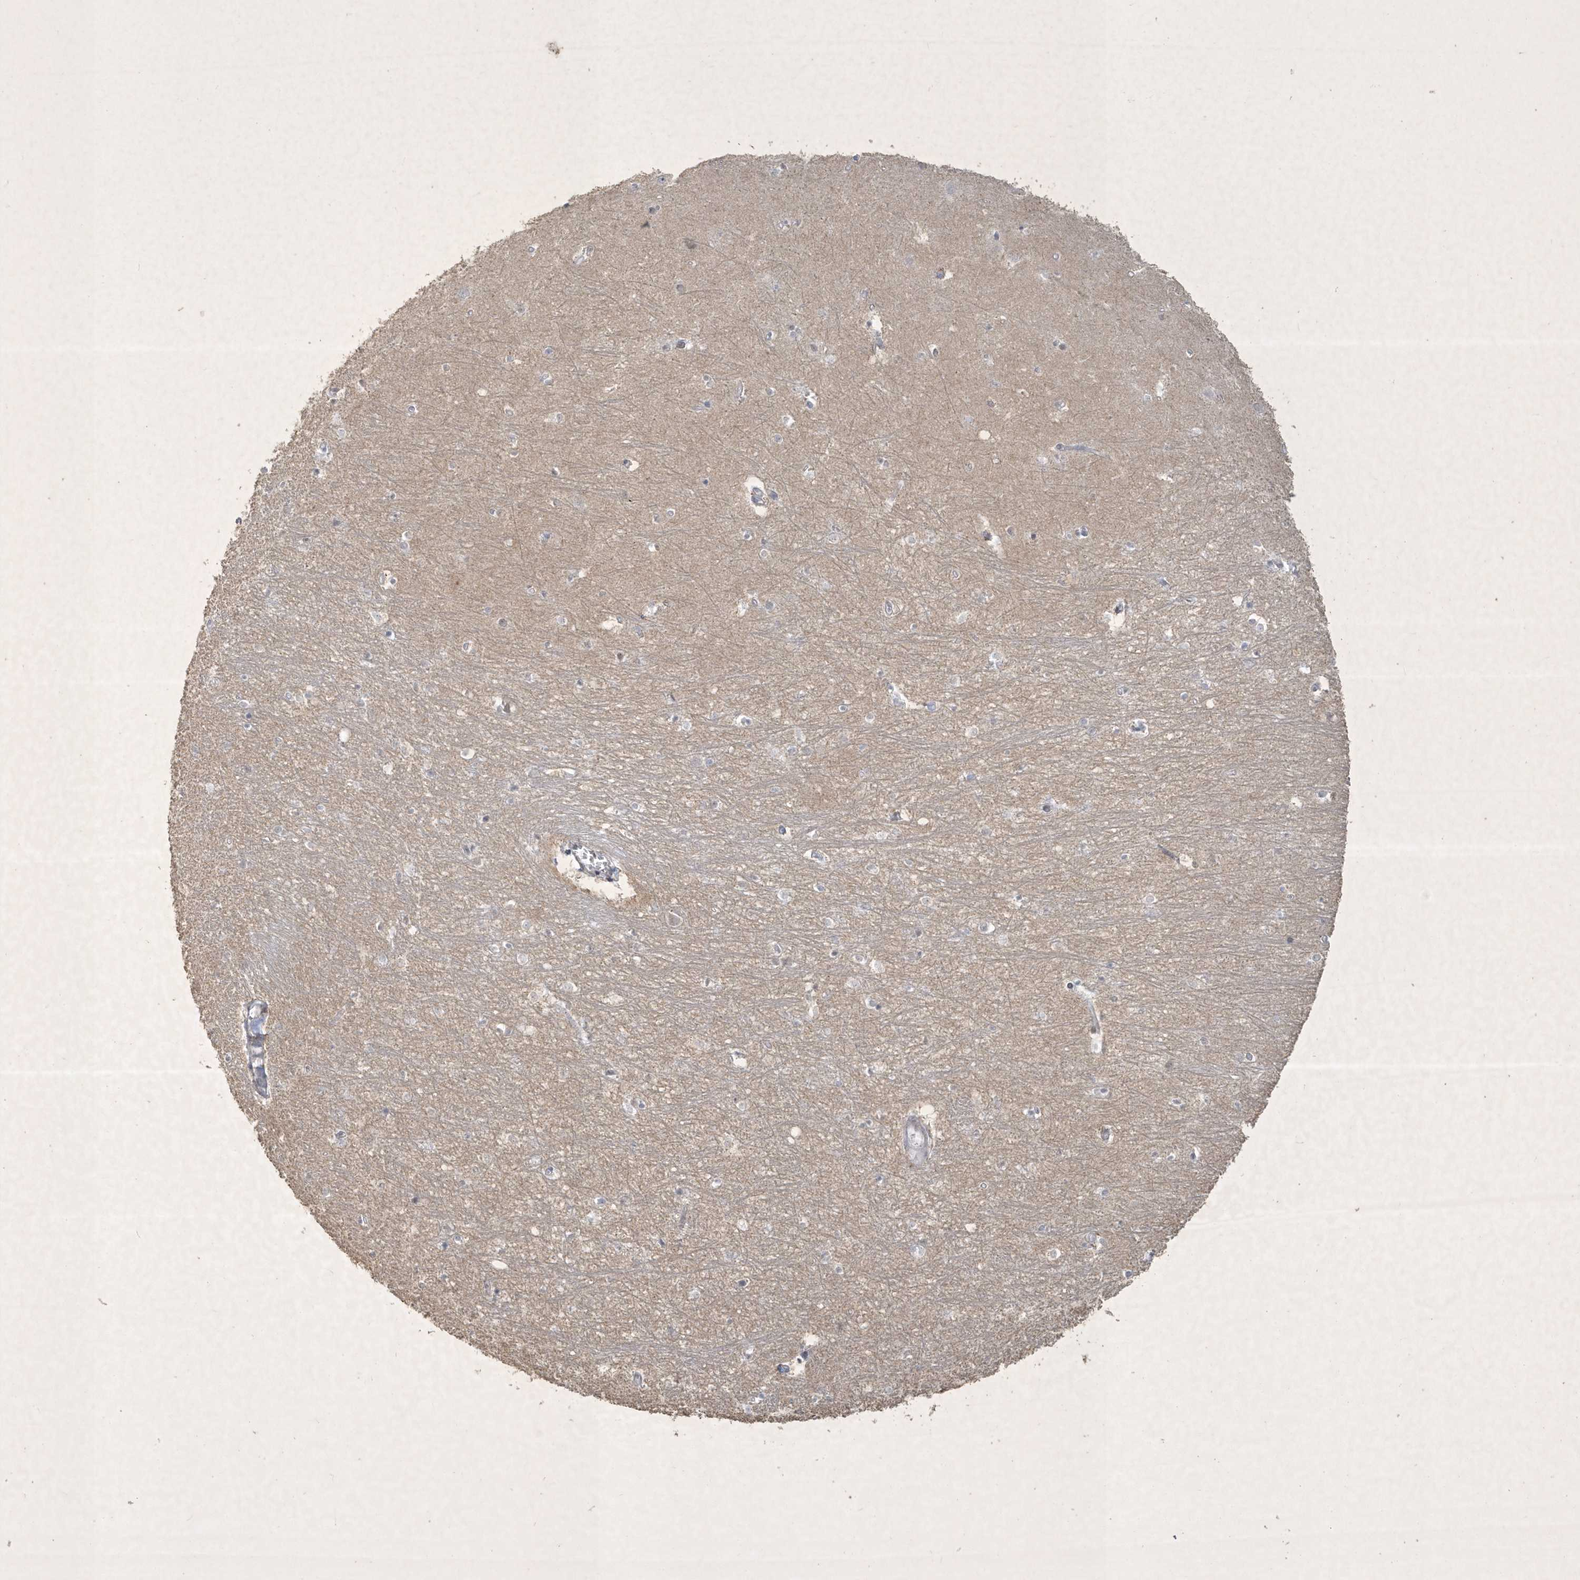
{"staining": {"intensity": "negative", "quantity": "none", "location": "none"}, "tissue": "hippocampus", "cell_type": "Glial cells", "image_type": "normal", "snomed": [{"axis": "morphology", "description": "Normal tissue, NOS"}, {"axis": "topography", "description": "Hippocampus"}], "caption": "Immunohistochemistry photomicrograph of normal hippocampus: human hippocampus stained with DAB demonstrates no significant protein positivity in glial cells.", "gene": "ZBTB9", "patient": {"sex": "female", "age": 64}}